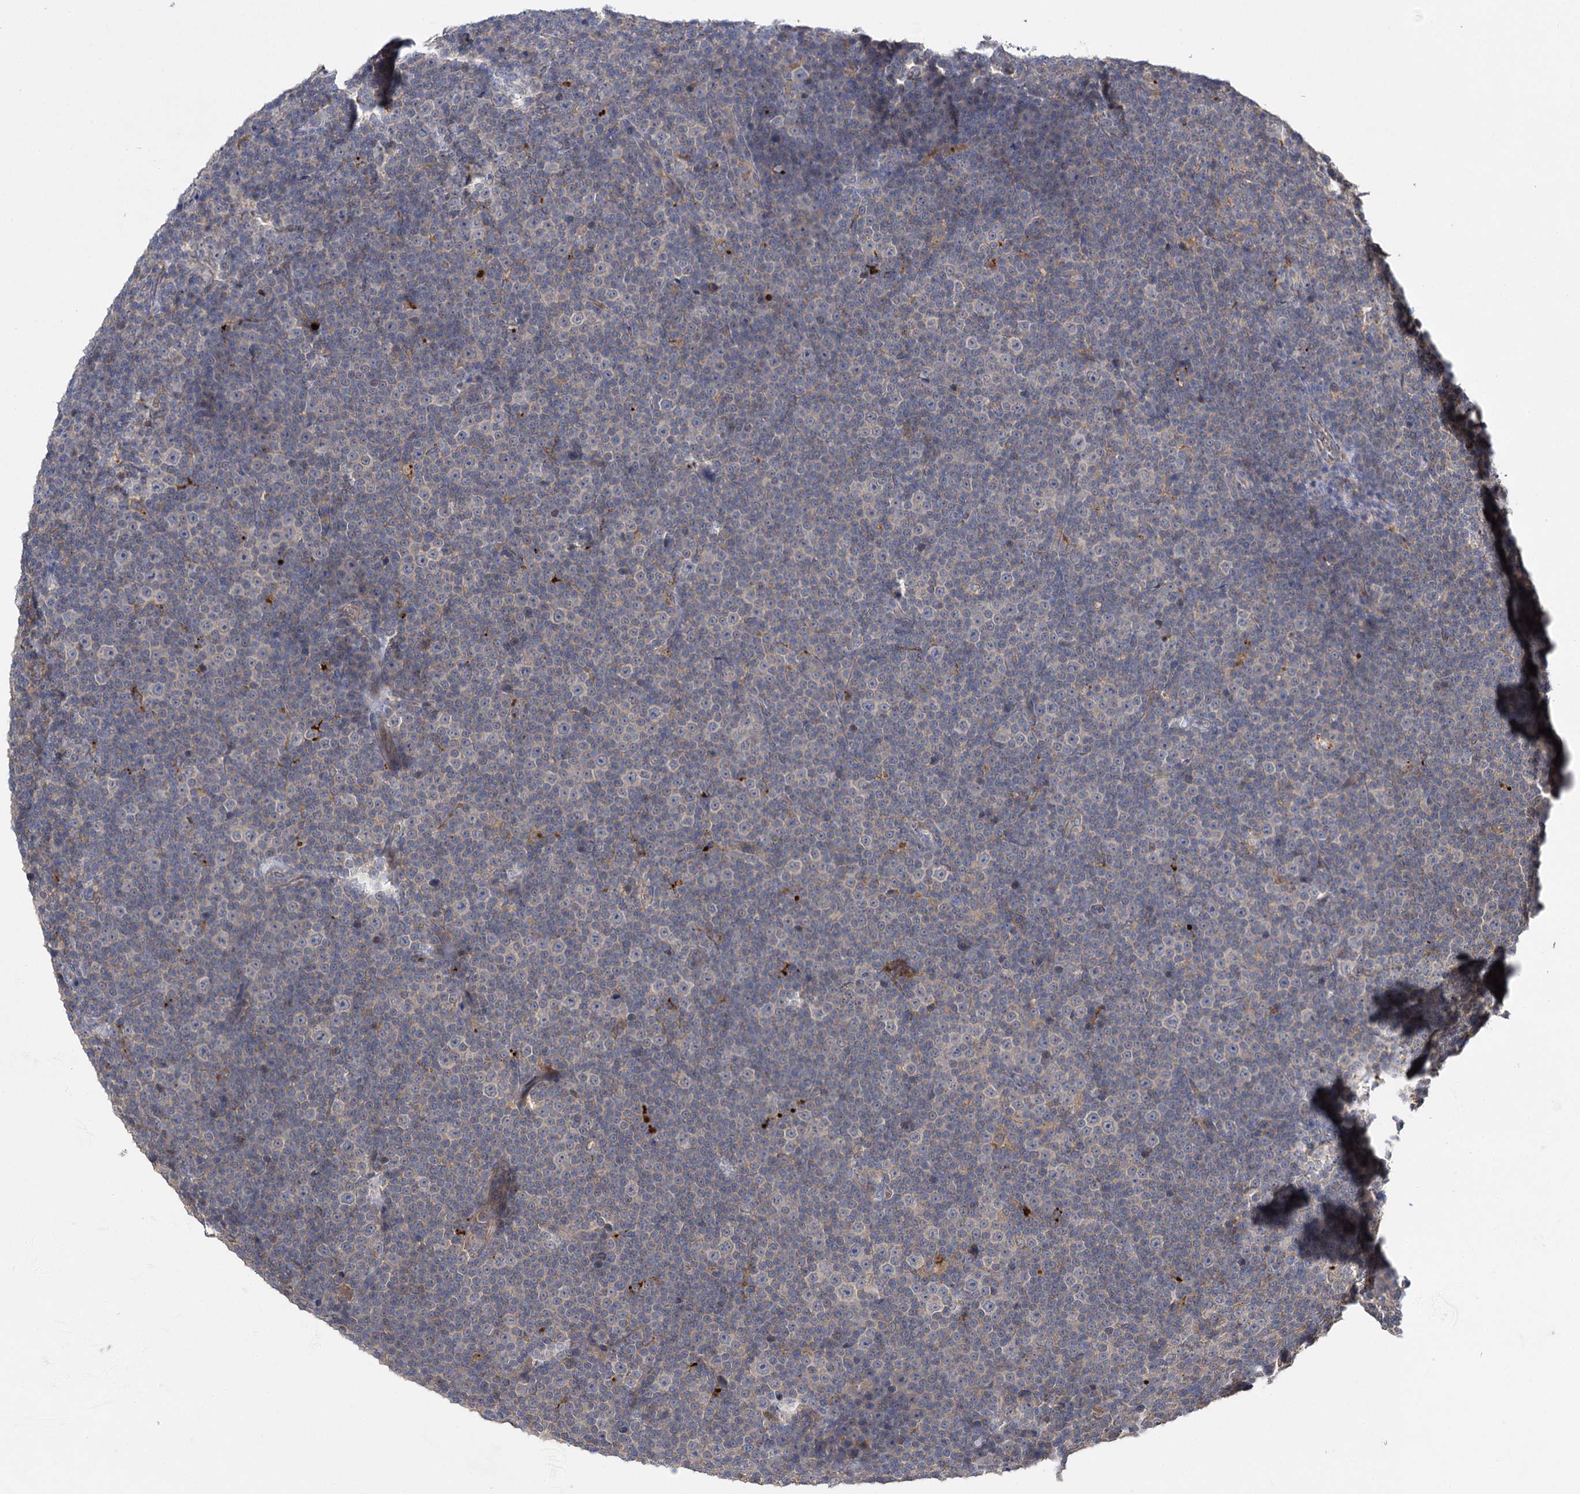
{"staining": {"intensity": "negative", "quantity": "none", "location": "none"}, "tissue": "lymphoma", "cell_type": "Tumor cells", "image_type": "cancer", "snomed": [{"axis": "morphology", "description": "Malignant lymphoma, non-Hodgkin's type, Low grade"}, {"axis": "topography", "description": "Lymph node"}], "caption": "This is an IHC histopathology image of human malignant lymphoma, non-Hodgkin's type (low-grade). There is no staining in tumor cells.", "gene": "USP50", "patient": {"sex": "female", "age": 67}}